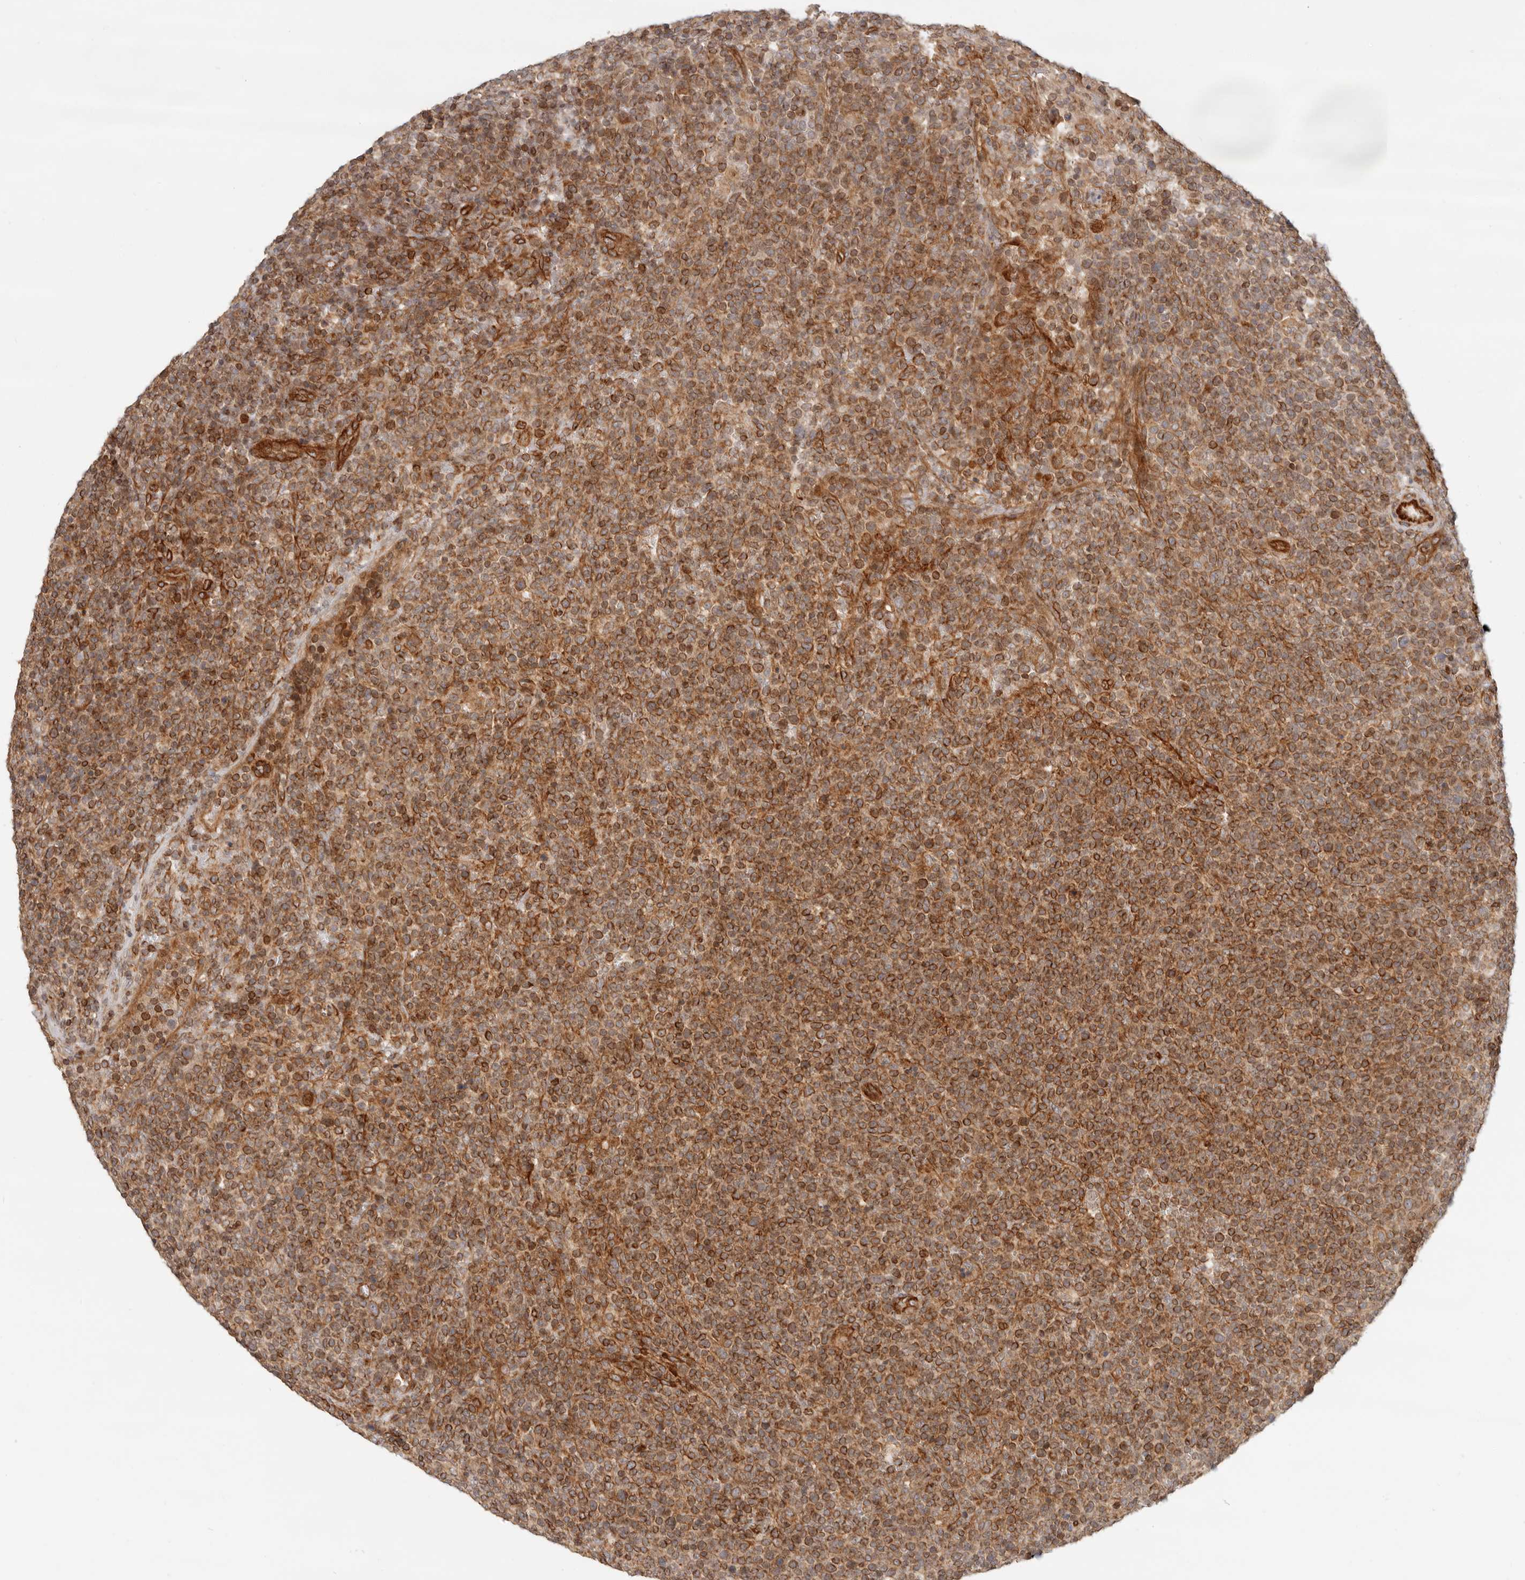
{"staining": {"intensity": "moderate", "quantity": ">75%", "location": "cytoplasmic/membranous"}, "tissue": "lymphoma", "cell_type": "Tumor cells", "image_type": "cancer", "snomed": [{"axis": "morphology", "description": "Malignant lymphoma, non-Hodgkin's type, High grade"}, {"axis": "topography", "description": "Lymph node"}], "caption": "Malignant lymphoma, non-Hodgkin's type (high-grade) stained for a protein (brown) shows moderate cytoplasmic/membranous positive expression in approximately >75% of tumor cells.", "gene": "UFSP1", "patient": {"sex": "male", "age": 61}}